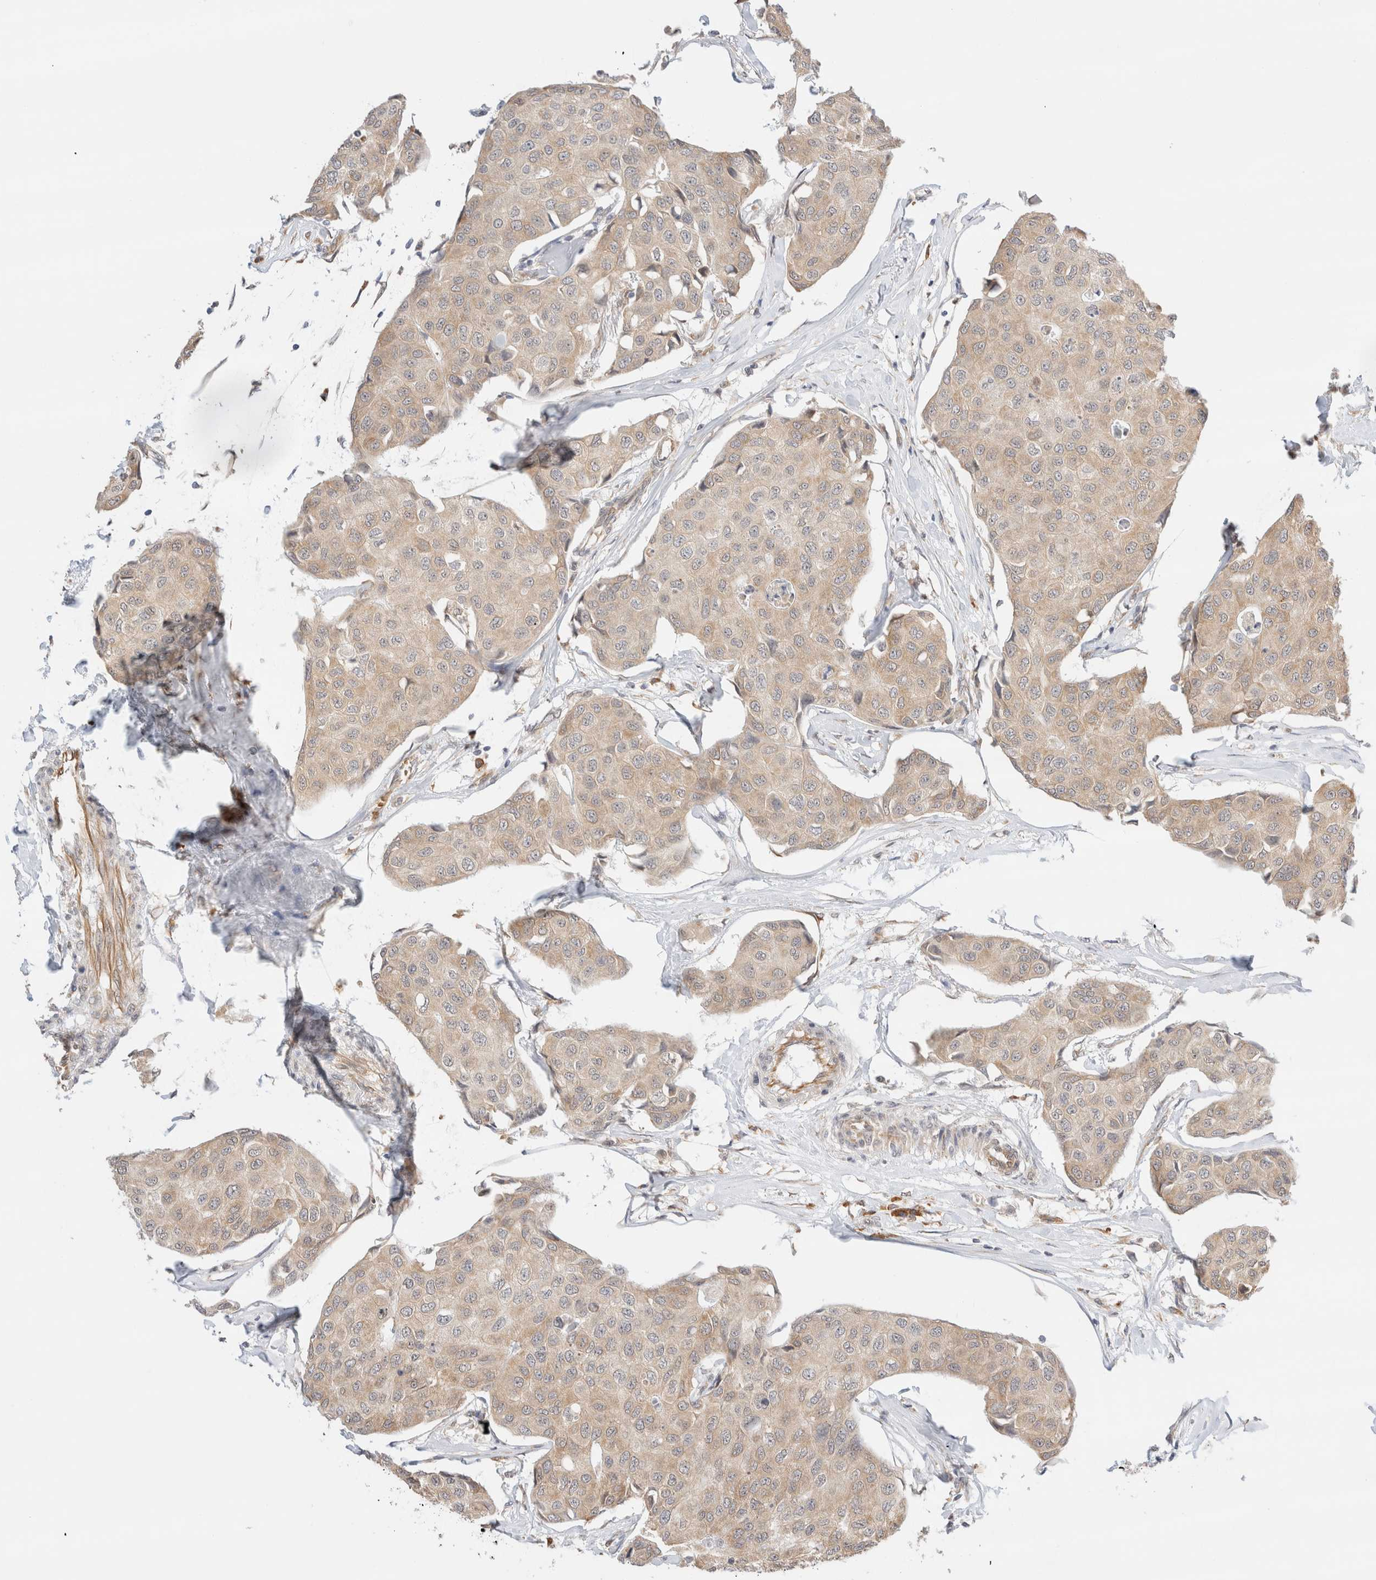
{"staining": {"intensity": "weak", "quantity": ">75%", "location": "cytoplasmic/membranous"}, "tissue": "breast cancer", "cell_type": "Tumor cells", "image_type": "cancer", "snomed": [{"axis": "morphology", "description": "Duct carcinoma"}, {"axis": "topography", "description": "Breast"}], "caption": "The image exhibits a brown stain indicating the presence of a protein in the cytoplasmic/membranous of tumor cells in breast cancer (invasive ductal carcinoma). (IHC, brightfield microscopy, high magnification).", "gene": "SYVN1", "patient": {"sex": "female", "age": 80}}